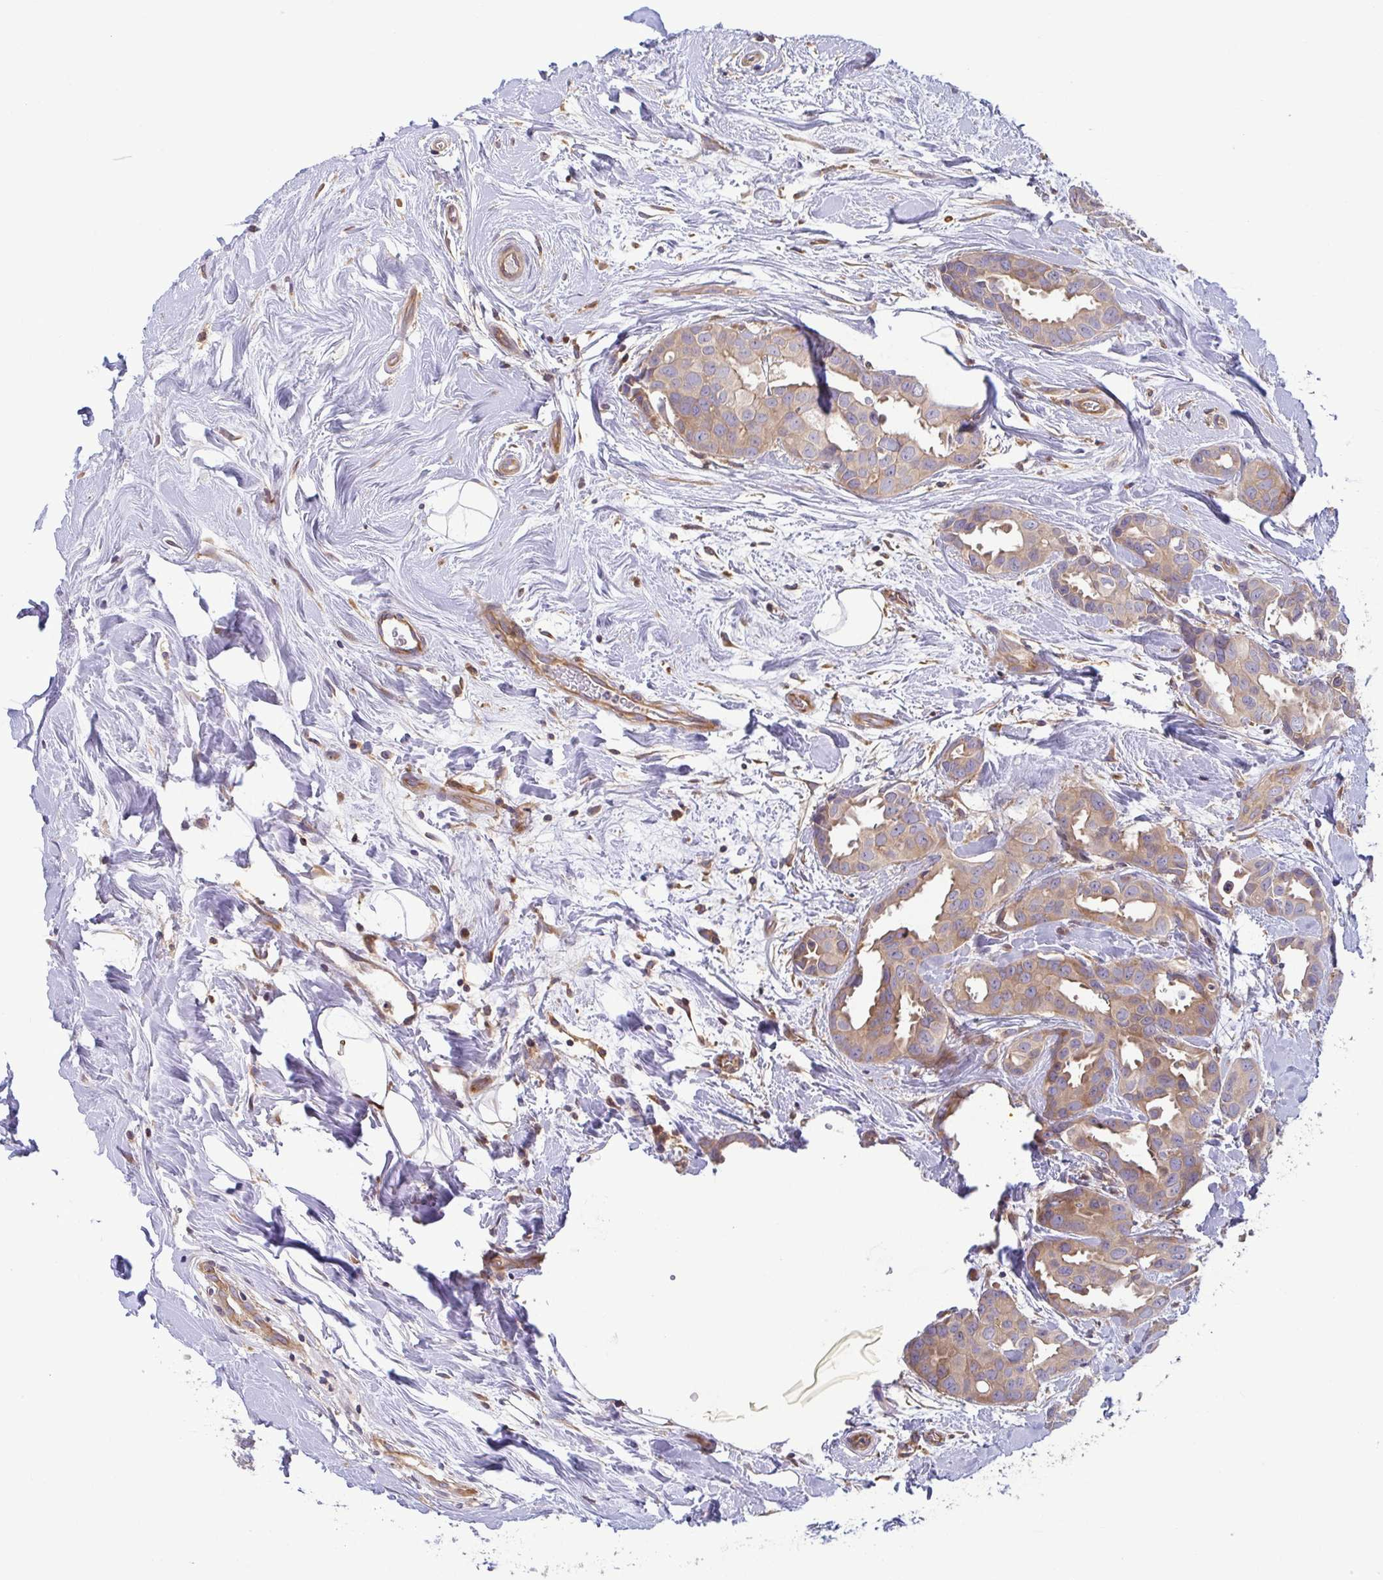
{"staining": {"intensity": "weak", "quantity": ">75%", "location": "cytoplasmic/membranous"}, "tissue": "breast cancer", "cell_type": "Tumor cells", "image_type": "cancer", "snomed": [{"axis": "morphology", "description": "Duct carcinoma"}, {"axis": "topography", "description": "Breast"}], "caption": "Breast infiltrating ductal carcinoma tissue reveals weak cytoplasmic/membranous positivity in about >75% of tumor cells, visualized by immunohistochemistry. (DAB IHC with brightfield microscopy, high magnification).", "gene": "LMF2", "patient": {"sex": "female", "age": 45}}